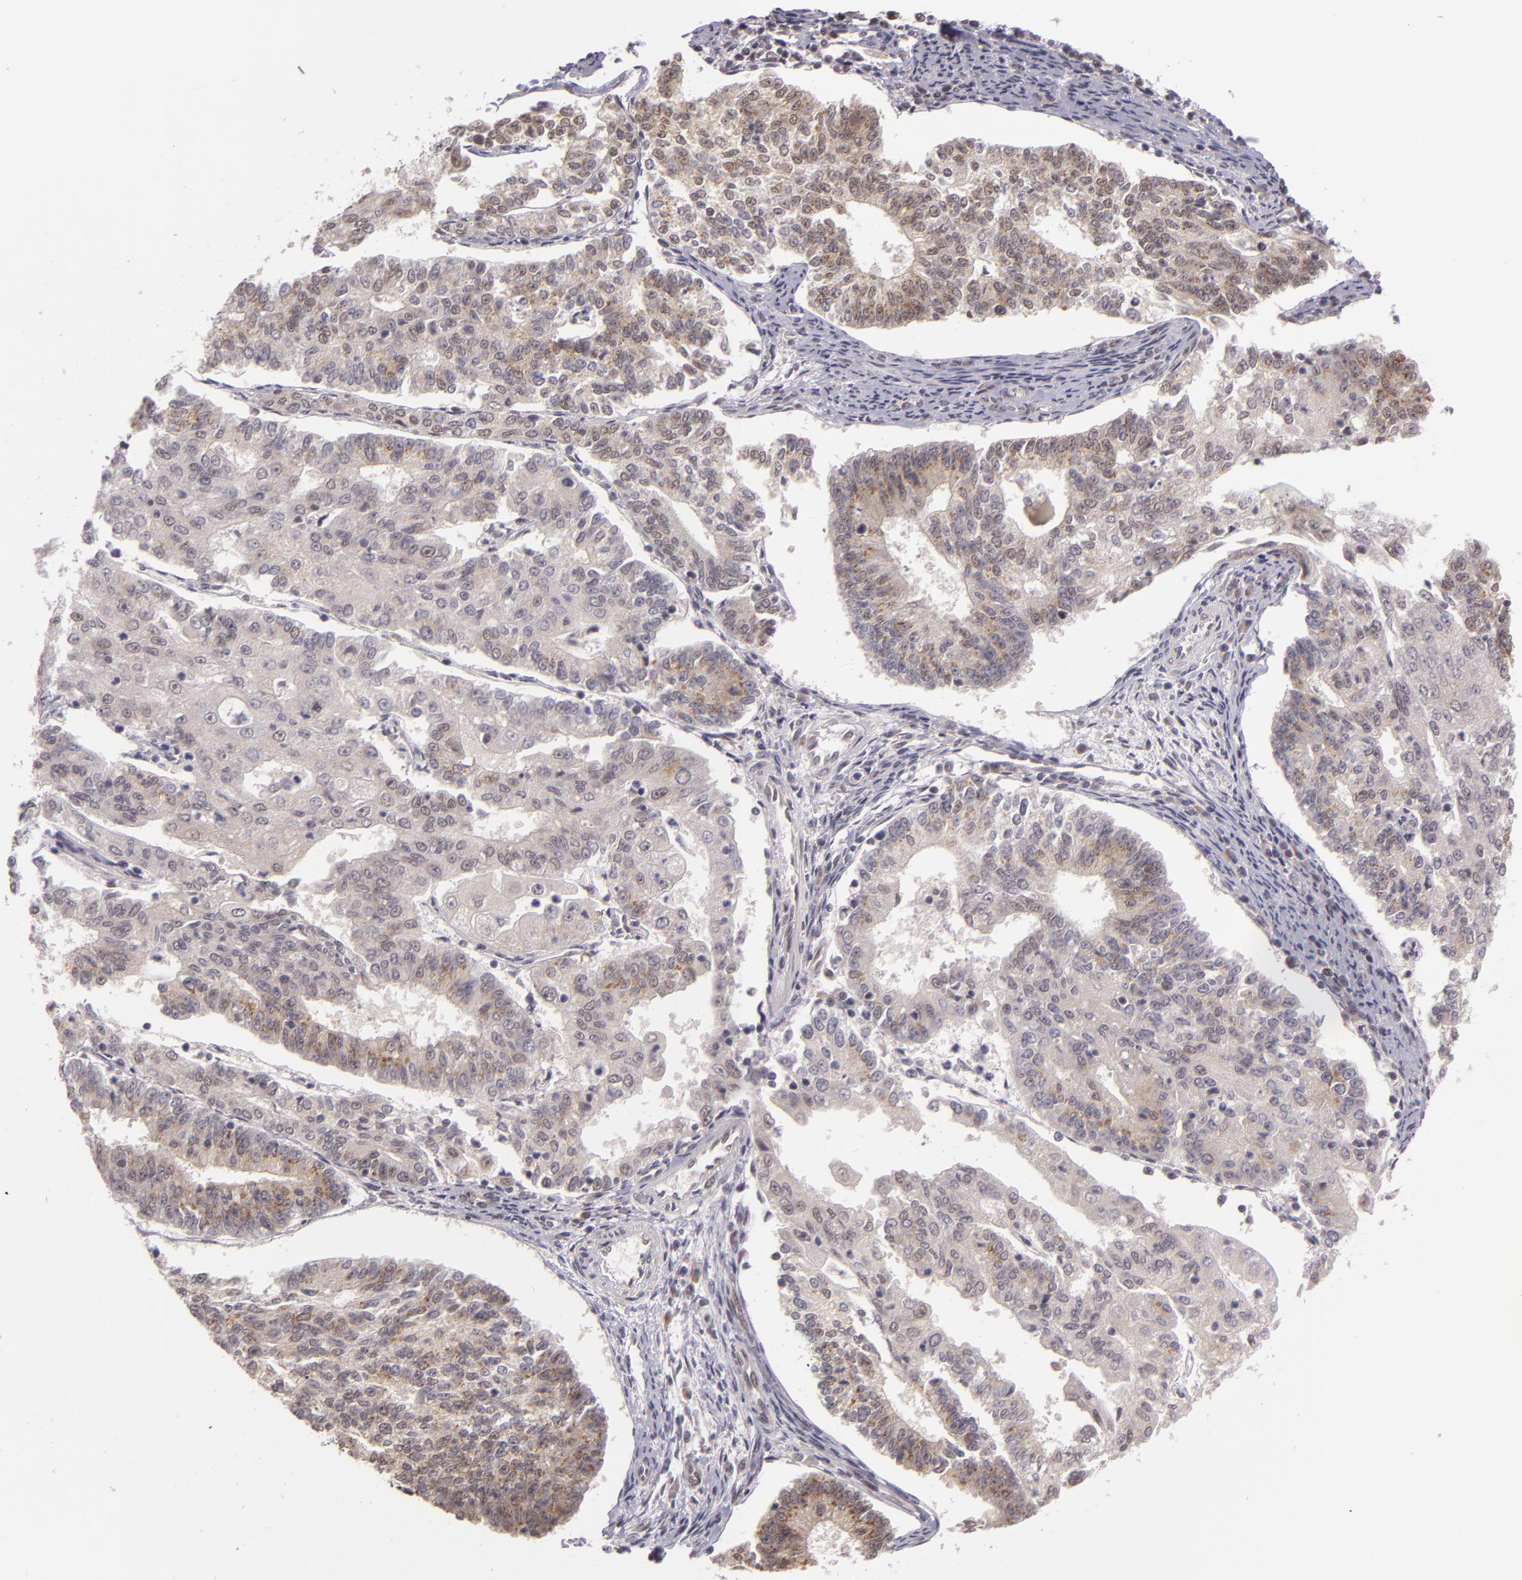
{"staining": {"intensity": "weak", "quantity": "25%-75%", "location": "cytoplasmic/membranous,nuclear"}, "tissue": "endometrial cancer", "cell_type": "Tumor cells", "image_type": "cancer", "snomed": [{"axis": "morphology", "description": "Adenocarcinoma, NOS"}, {"axis": "topography", "description": "Endometrium"}], "caption": "Tumor cells display low levels of weak cytoplasmic/membranous and nuclear positivity in about 25%-75% of cells in endometrial cancer. (brown staining indicates protein expression, while blue staining denotes nuclei).", "gene": "ALX1", "patient": {"sex": "female", "age": 56}}